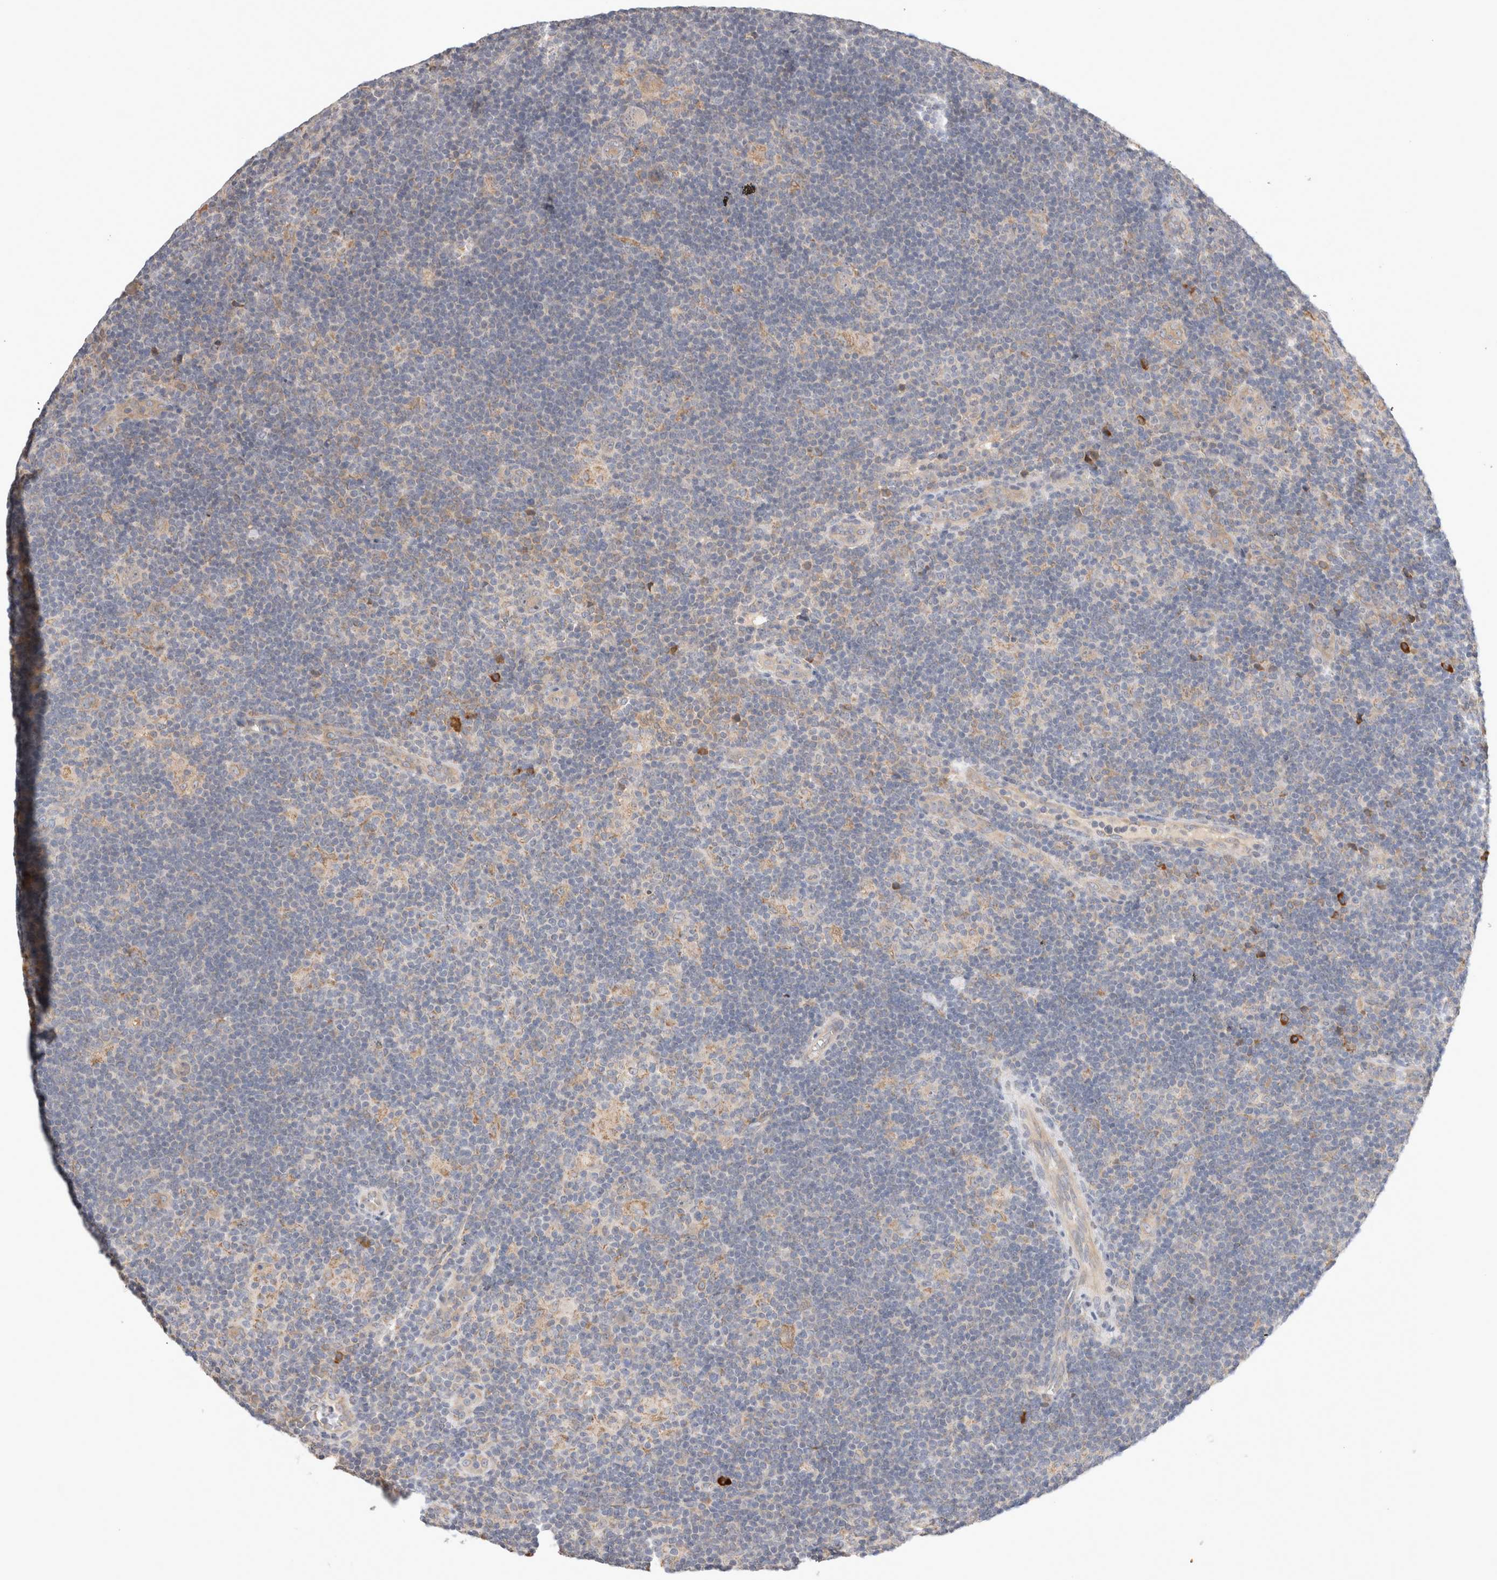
{"staining": {"intensity": "weak", "quantity": "<25%", "location": "cytoplasmic/membranous"}, "tissue": "lymphoma", "cell_type": "Tumor cells", "image_type": "cancer", "snomed": [{"axis": "morphology", "description": "Hodgkin's disease, NOS"}, {"axis": "topography", "description": "Lymph node"}], "caption": "Hodgkin's disease stained for a protein using IHC displays no staining tumor cells.", "gene": "NEDD4L", "patient": {"sex": "female", "age": 57}}